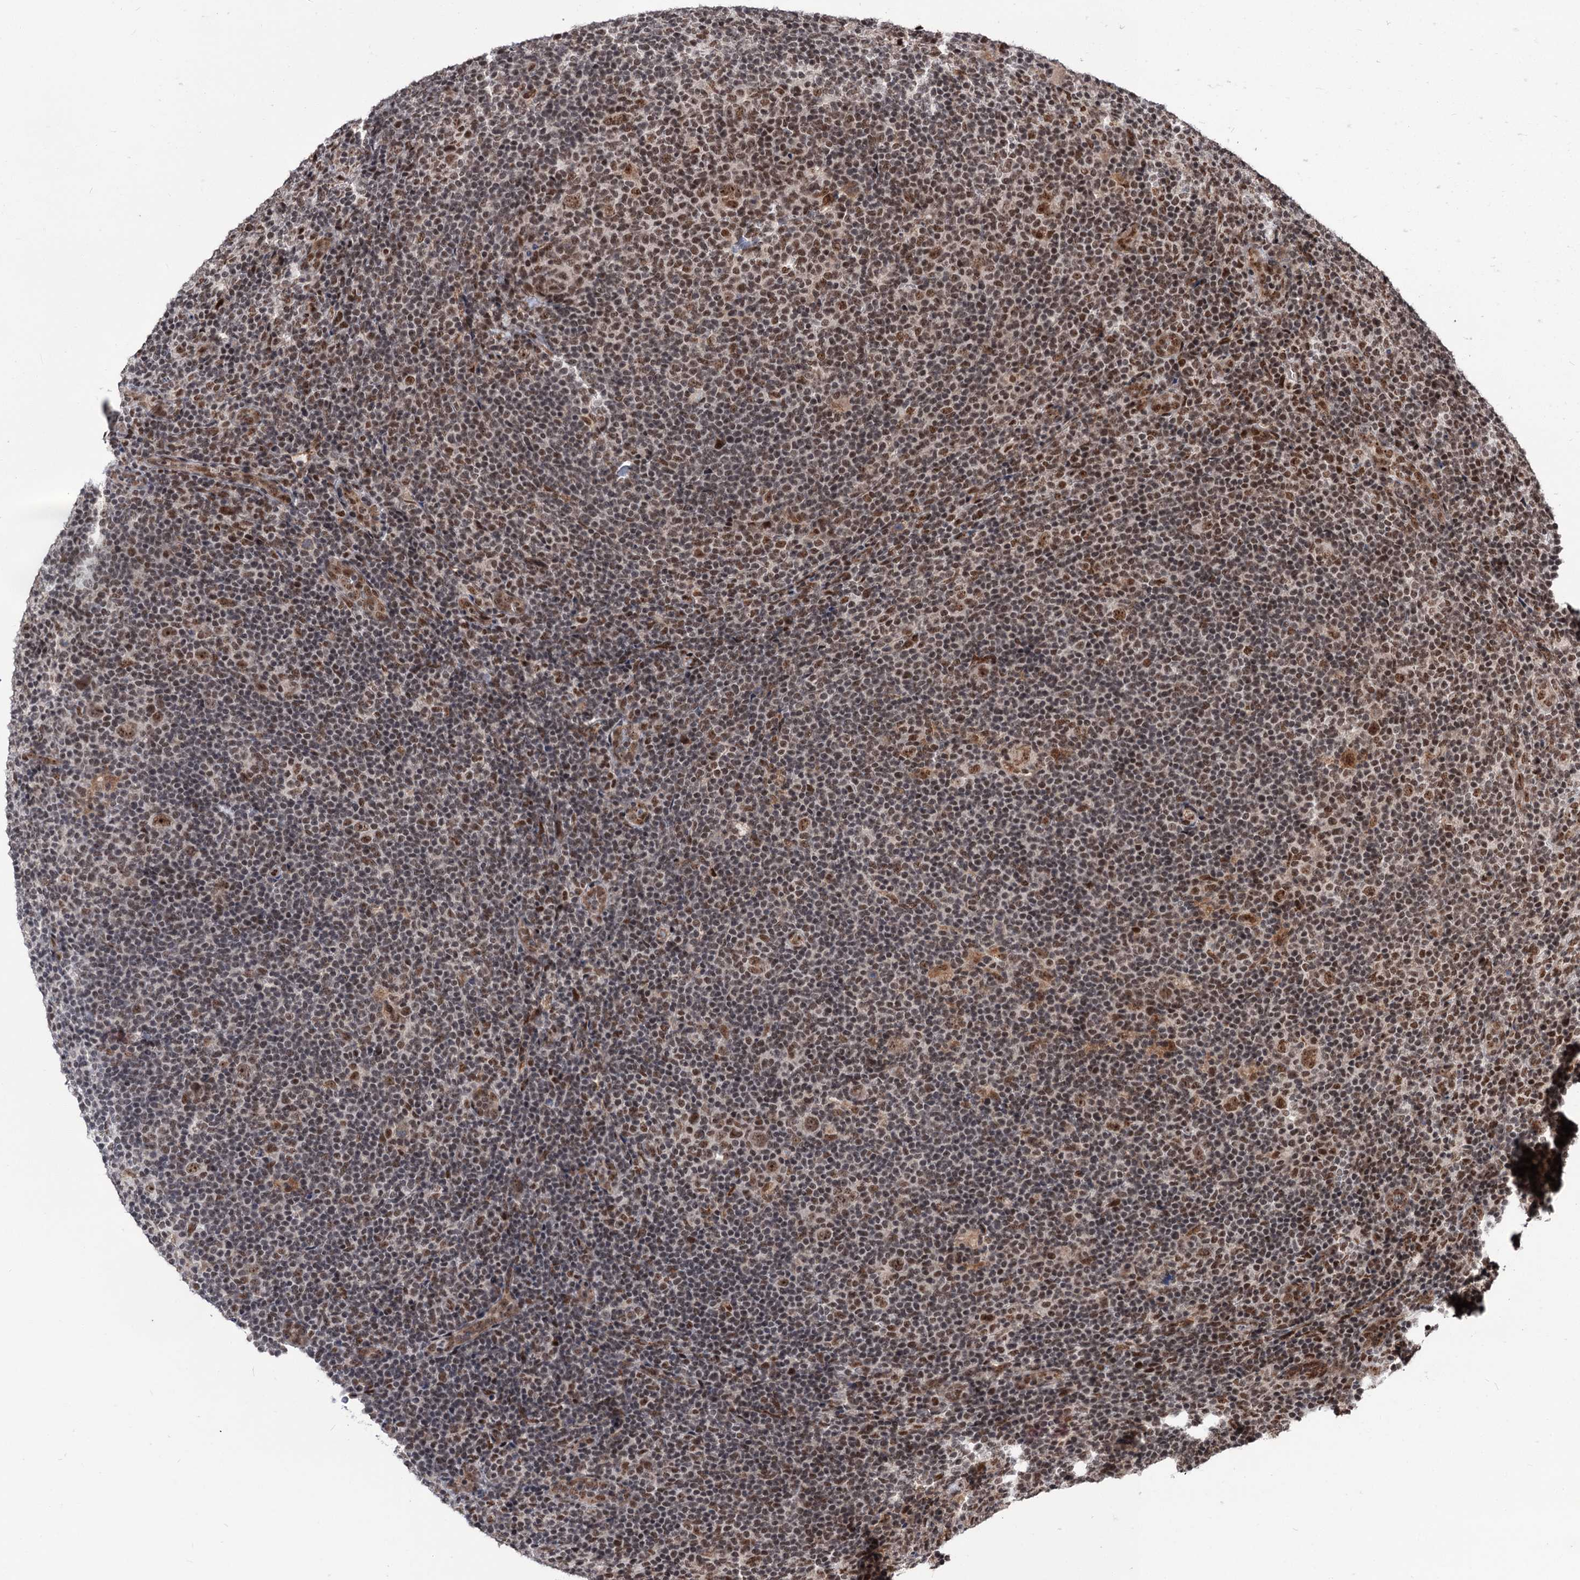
{"staining": {"intensity": "moderate", "quantity": ">75%", "location": "nuclear"}, "tissue": "lymphoma", "cell_type": "Tumor cells", "image_type": "cancer", "snomed": [{"axis": "morphology", "description": "Hodgkin's disease, NOS"}, {"axis": "topography", "description": "Lymph node"}], "caption": "Immunohistochemistry micrograph of lymphoma stained for a protein (brown), which reveals medium levels of moderate nuclear staining in about >75% of tumor cells.", "gene": "MAML1", "patient": {"sex": "female", "age": 57}}